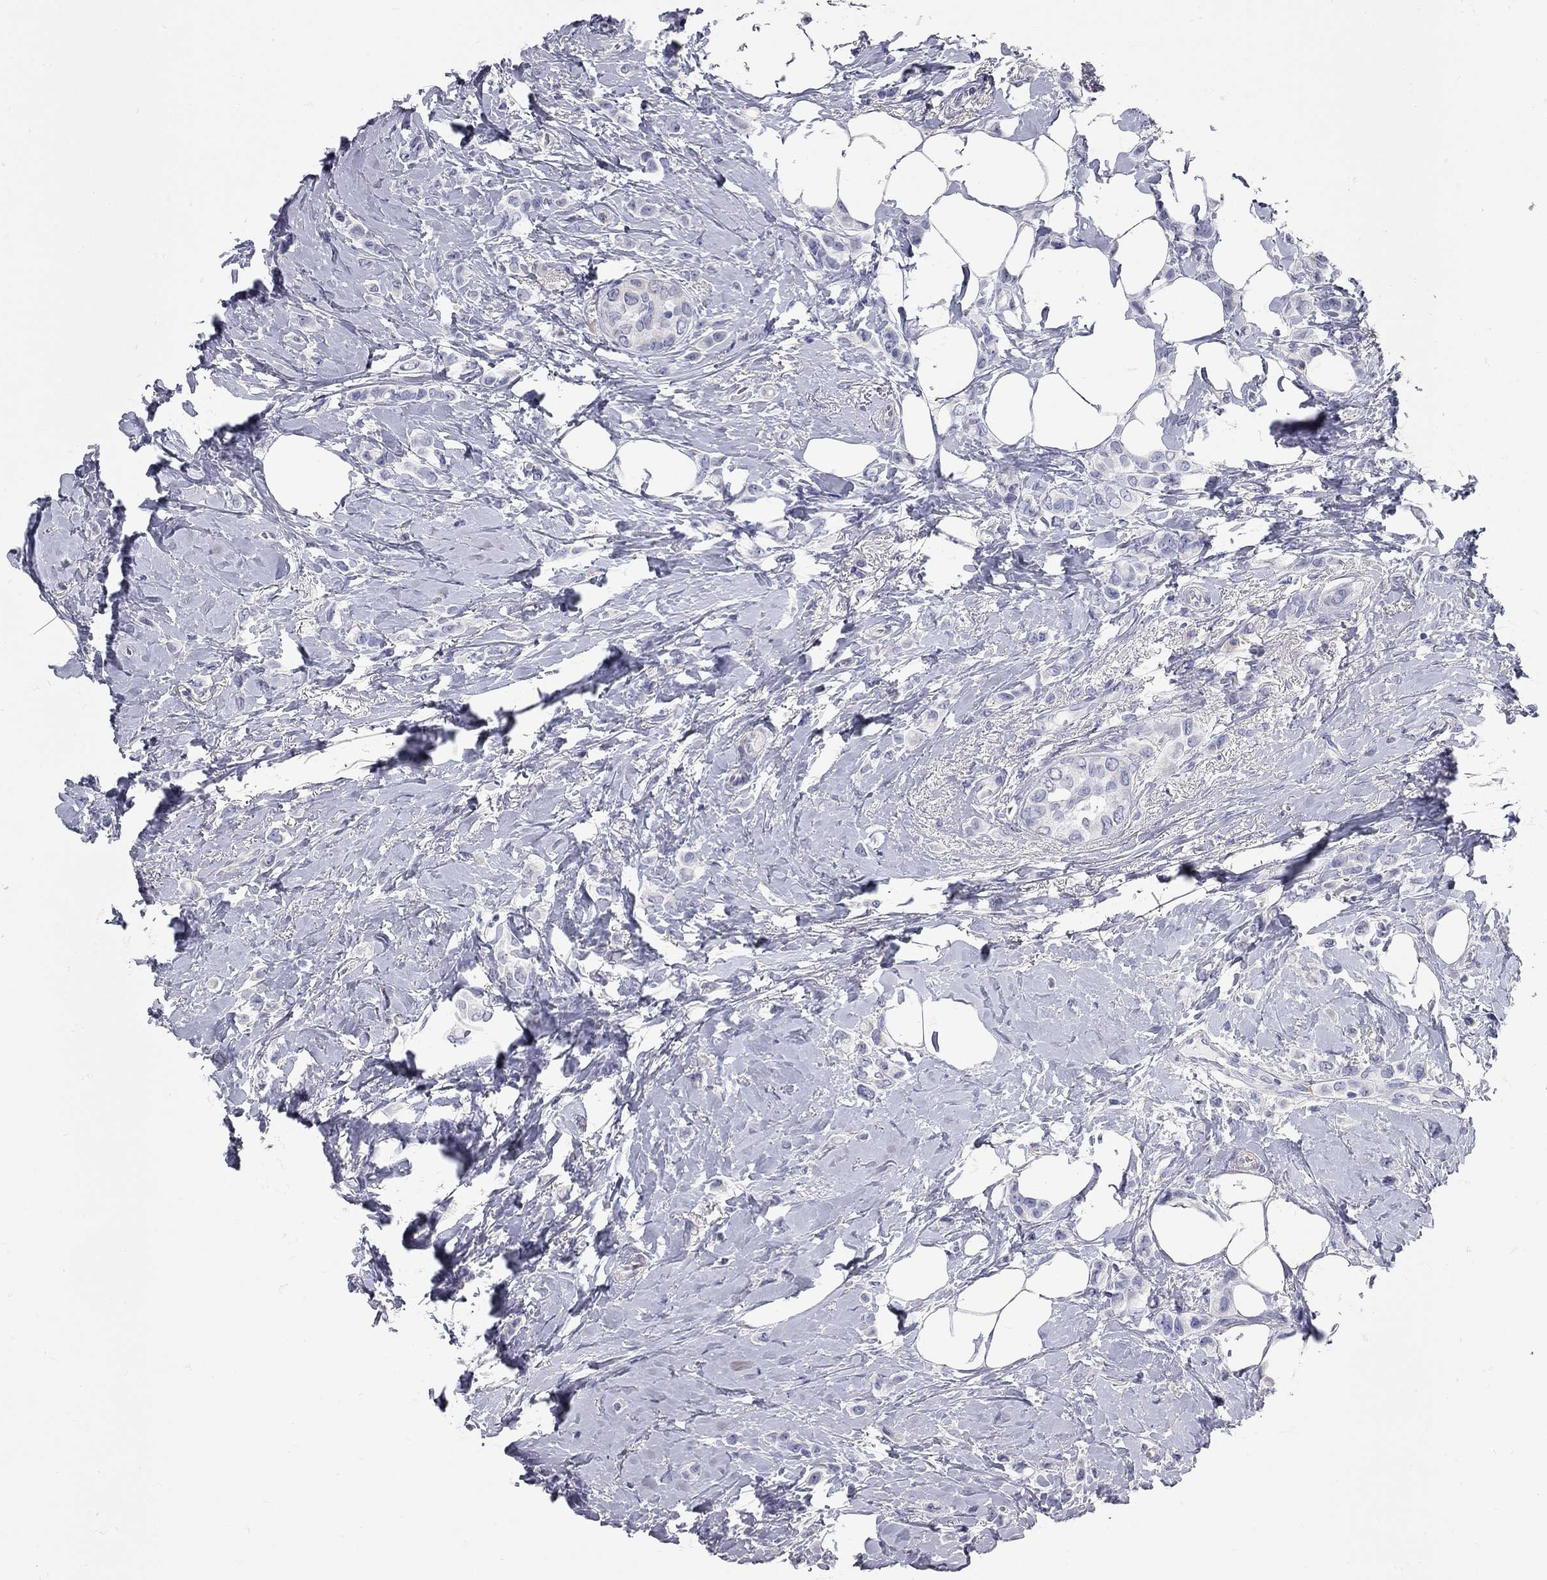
{"staining": {"intensity": "negative", "quantity": "none", "location": "none"}, "tissue": "breast cancer", "cell_type": "Tumor cells", "image_type": "cancer", "snomed": [{"axis": "morphology", "description": "Lobular carcinoma"}, {"axis": "topography", "description": "Breast"}], "caption": "Human lobular carcinoma (breast) stained for a protein using IHC shows no staining in tumor cells.", "gene": "XAGE2", "patient": {"sex": "female", "age": 66}}